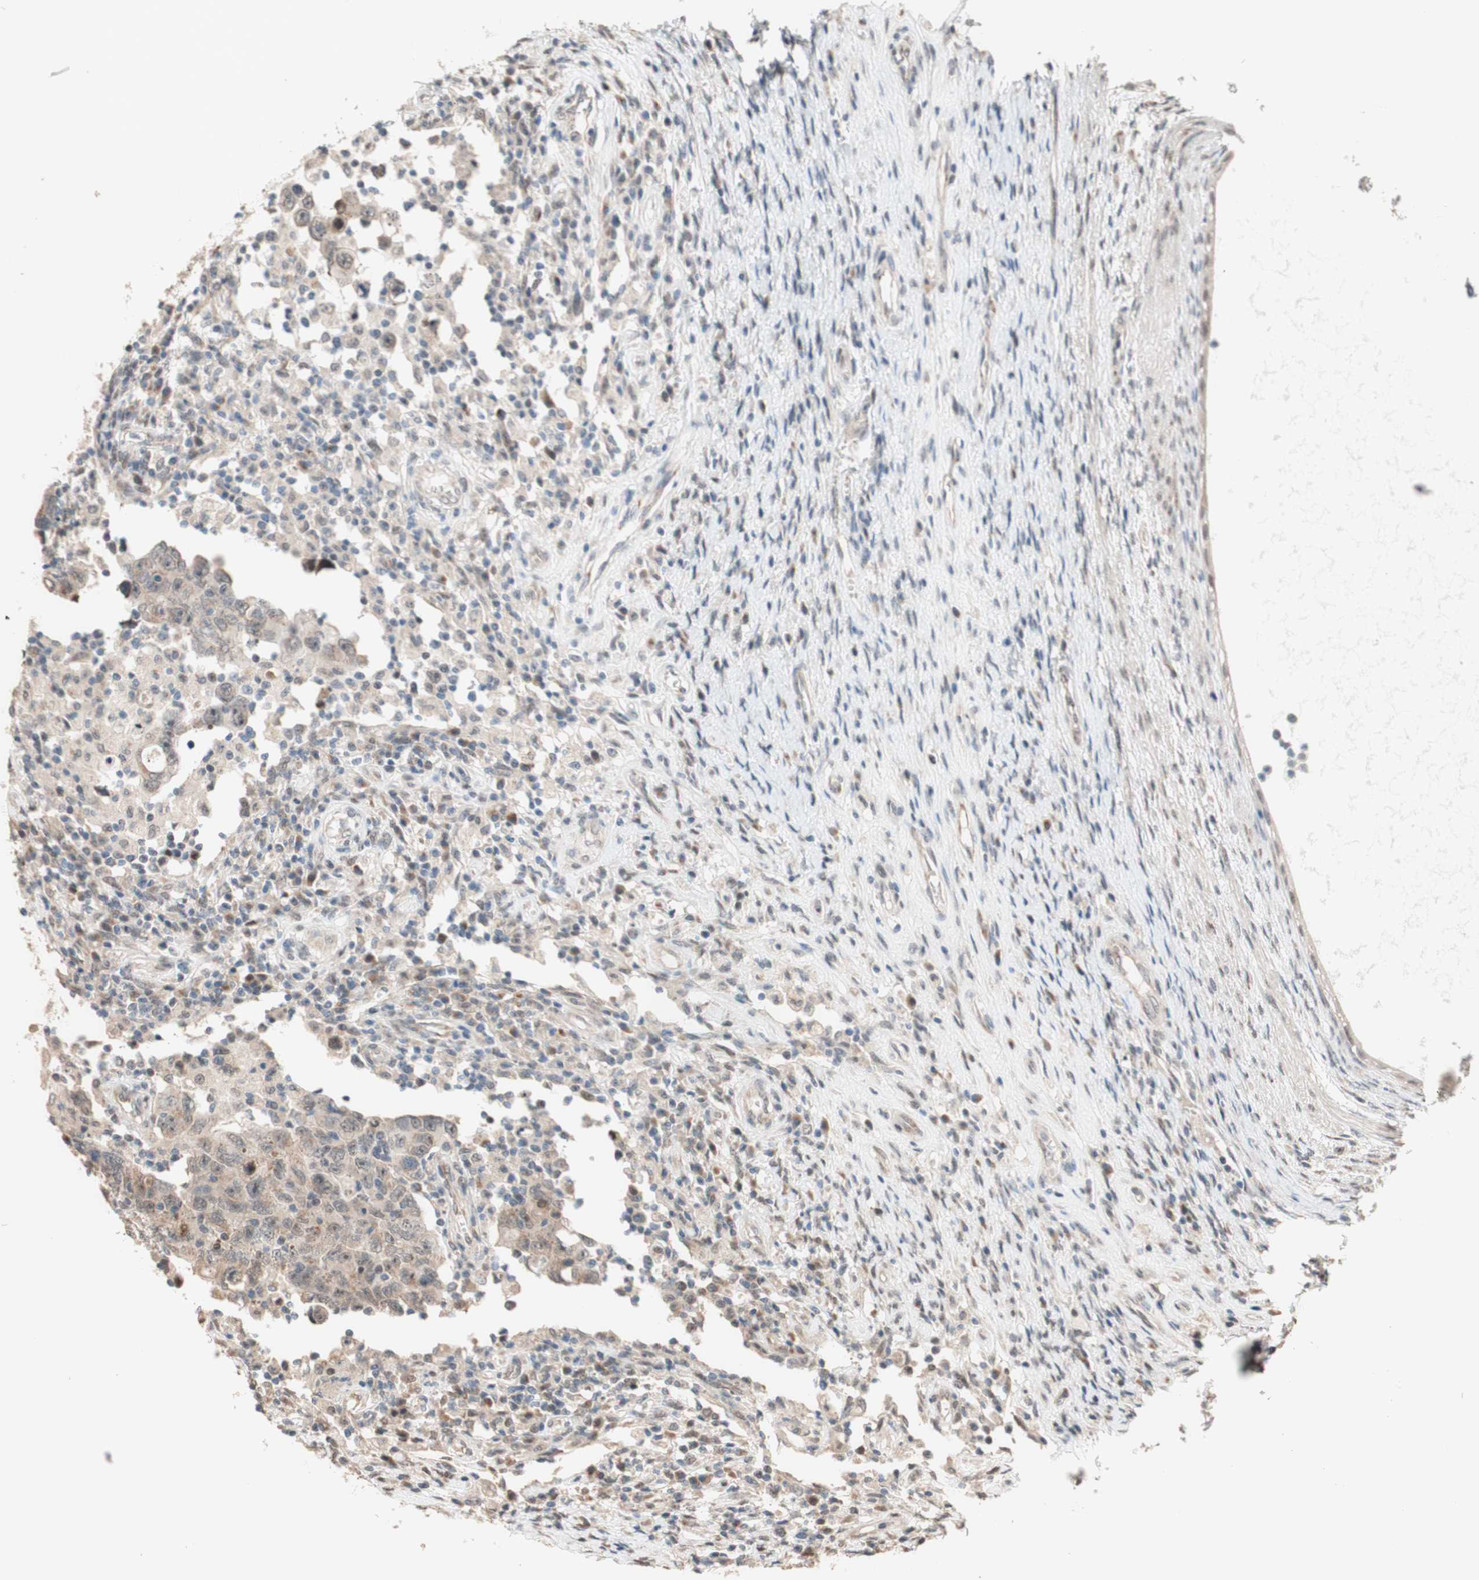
{"staining": {"intensity": "negative", "quantity": "none", "location": "none"}, "tissue": "testis cancer", "cell_type": "Tumor cells", "image_type": "cancer", "snomed": [{"axis": "morphology", "description": "Carcinoma, Embryonal, NOS"}, {"axis": "topography", "description": "Testis"}], "caption": "An immunohistochemistry (IHC) photomicrograph of embryonal carcinoma (testis) is shown. There is no staining in tumor cells of embryonal carcinoma (testis).", "gene": "CCNC", "patient": {"sex": "male", "age": 26}}